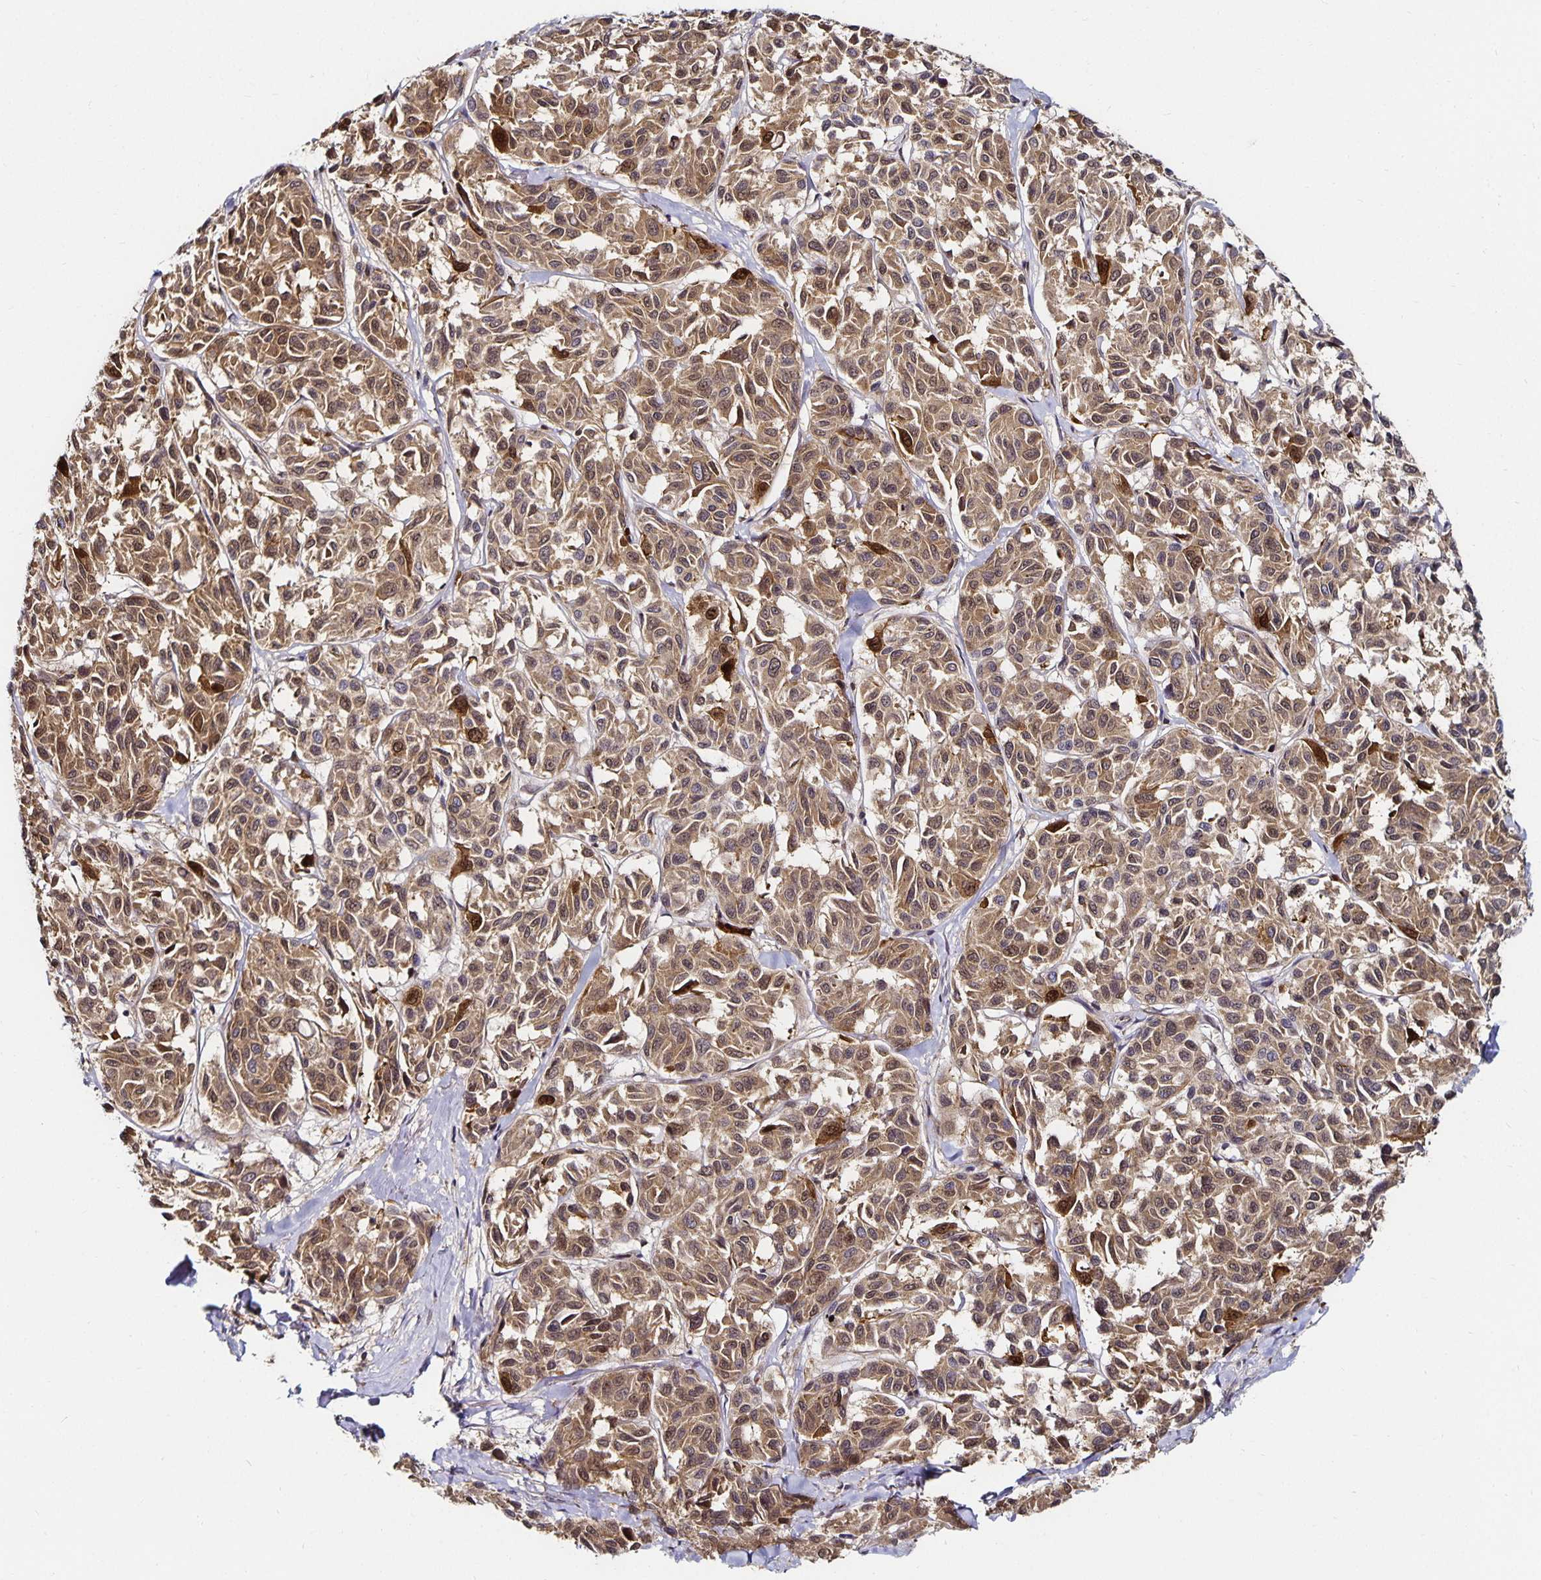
{"staining": {"intensity": "moderate", "quantity": "25%-75%", "location": "cytoplasmic/membranous,nuclear"}, "tissue": "melanoma", "cell_type": "Tumor cells", "image_type": "cancer", "snomed": [{"axis": "morphology", "description": "Malignant melanoma, NOS"}, {"axis": "topography", "description": "Skin"}], "caption": "Moderate cytoplasmic/membranous and nuclear positivity is present in approximately 25%-75% of tumor cells in malignant melanoma.", "gene": "ANLN", "patient": {"sex": "female", "age": 66}}